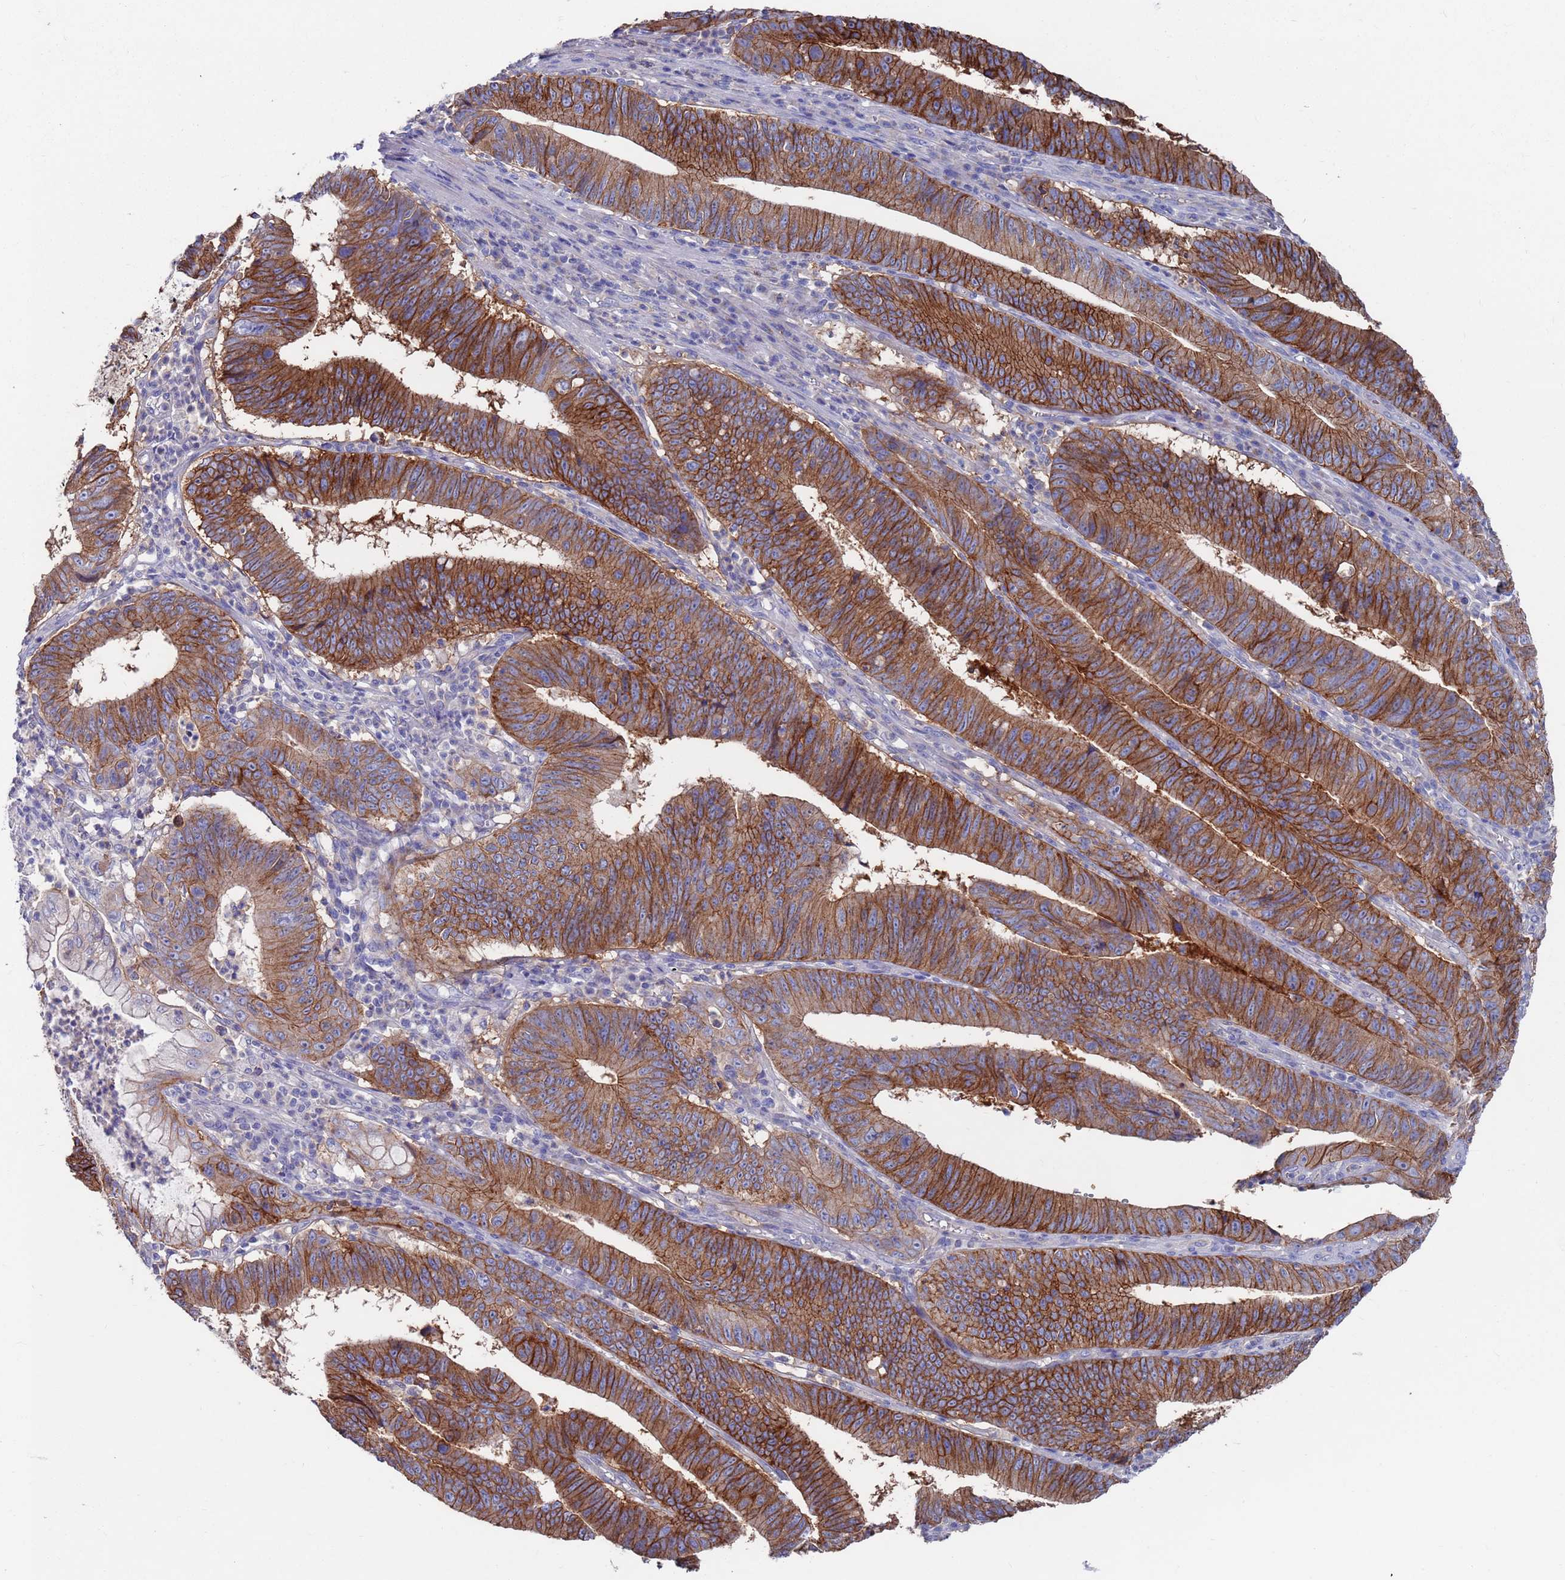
{"staining": {"intensity": "strong", "quantity": ">75%", "location": "cytoplasmic/membranous"}, "tissue": "stomach cancer", "cell_type": "Tumor cells", "image_type": "cancer", "snomed": [{"axis": "morphology", "description": "Adenocarcinoma, NOS"}, {"axis": "topography", "description": "Stomach"}], "caption": "The image displays staining of stomach adenocarcinoma, revealing strong cytoplasmic/membranous protein expression (brown color) within tumor cells.", "gene": "KRTCAP3", "patient": {"sex": "male", "age": 59}}